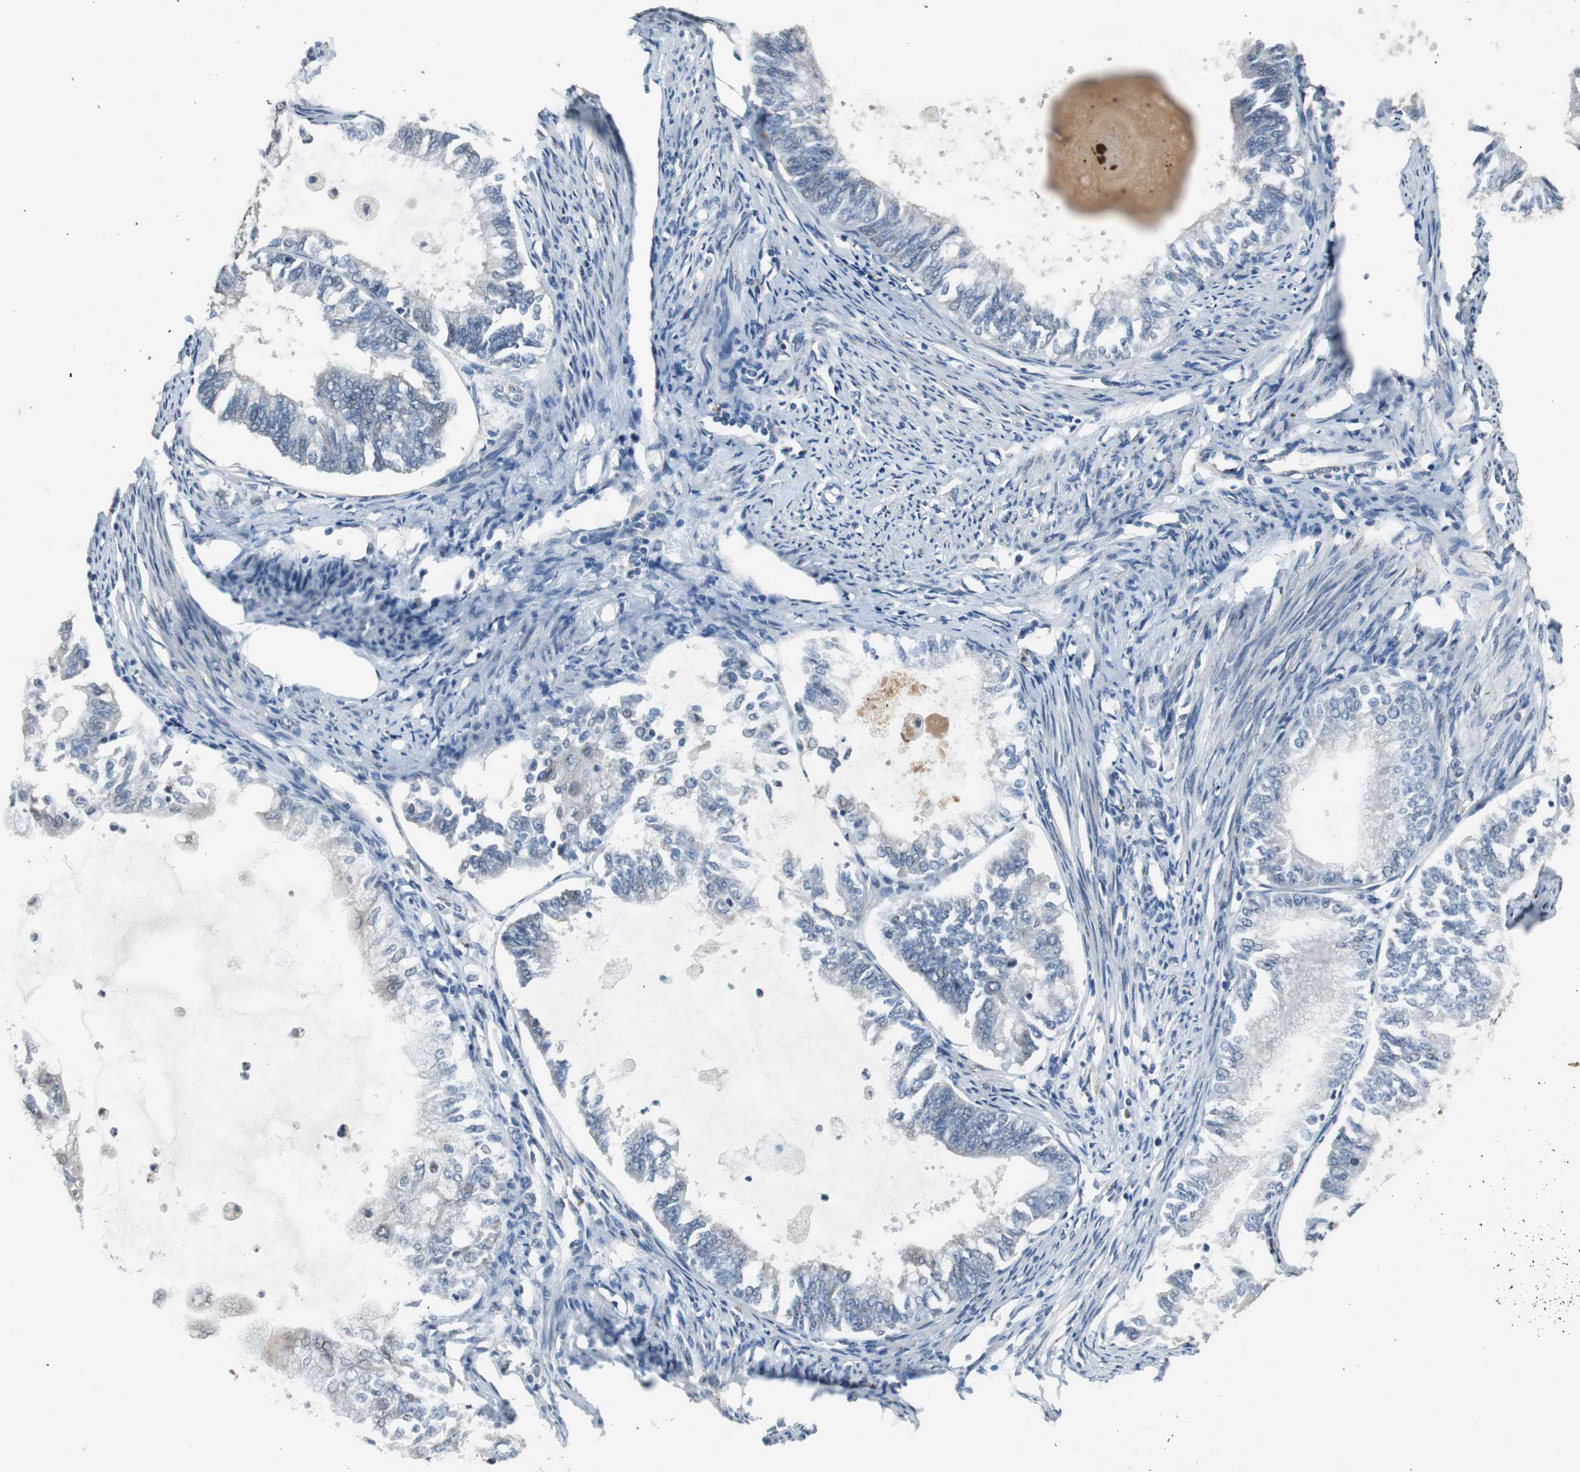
{"staining": {"intensity": "negative", "quantity": "none", "location": "none"}, "tissue": "endometrial cancer", "cell_type": "Tumor cells", "image_type": "cancer", "snomed": [{"axis": "morphology", "description": "Adenocarcinoma, NOS"}, {"axis": "topography", "description": "Endometrium"}], "caption": "An image of human adenocarcinoma (endometrial) is negative for staining in tumor cells.", "gene": "PI4KB", "patient": {"sex": "female", "age": 86}}